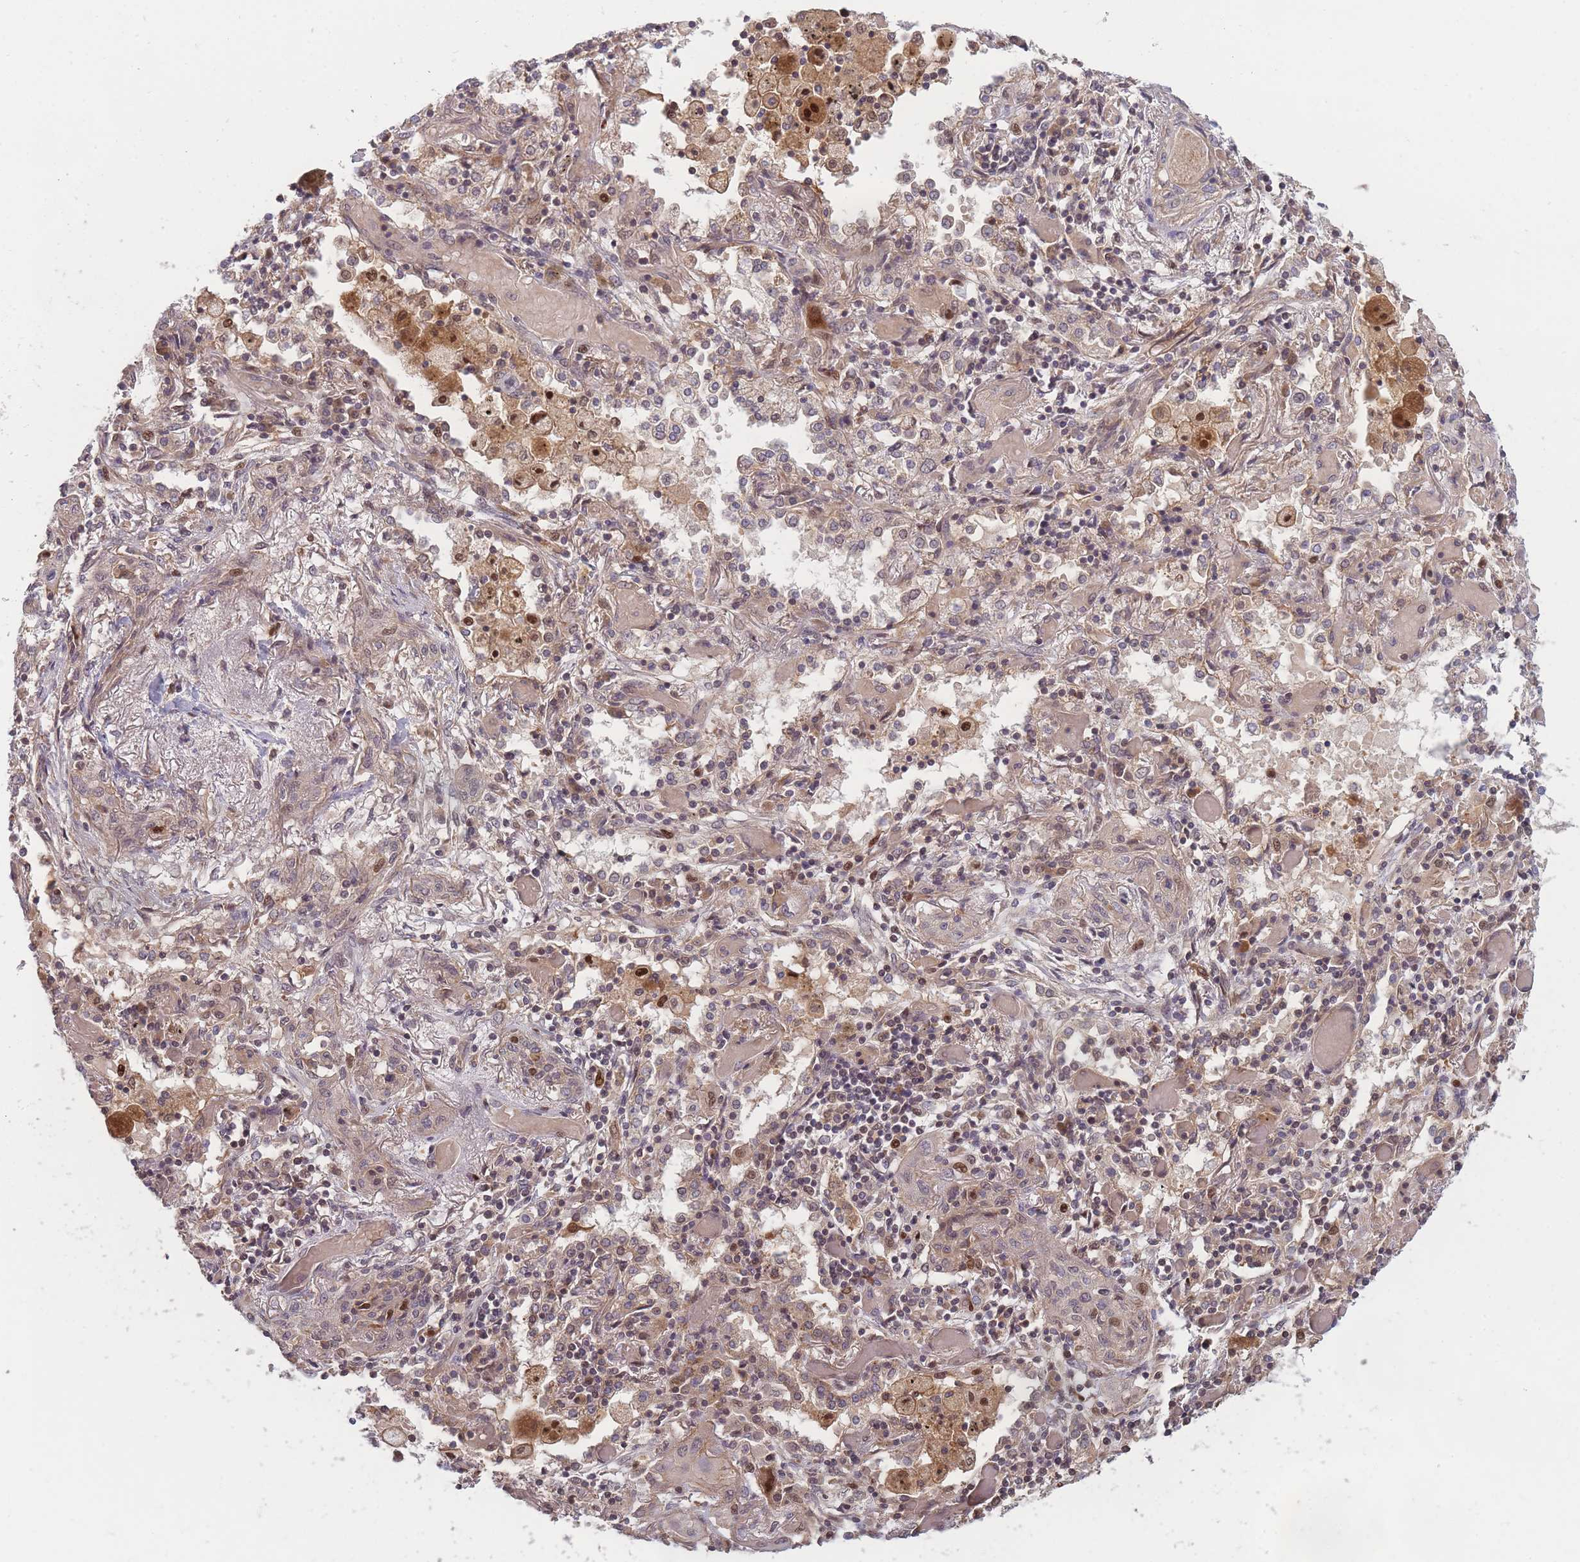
{"staining": {"intensity": "weak", "quantity": "25%-75%", "location": "cytoplasmic/membranous,nuclear"}, "tissue": "lung cancer", "cell_type": "Tumor cells", "image_type": "cancer", "snomed": [{"axis": "morphology", "description": "Squamous cell carcinoma, NOS"}, {"axis": "topography", "description": "Lung"}], "caption": "Immunohistochemistry (IHC) photomicrograph of squamous cell carcinoma (lung) stained for a protein (brown), which exhibits low levels of weak cytoplasmic/membranous and nuclear expression in about 25%-75% of tumor cells.", "gene": "FAM153A", "patient": {"sex": "female", "age": 47}}